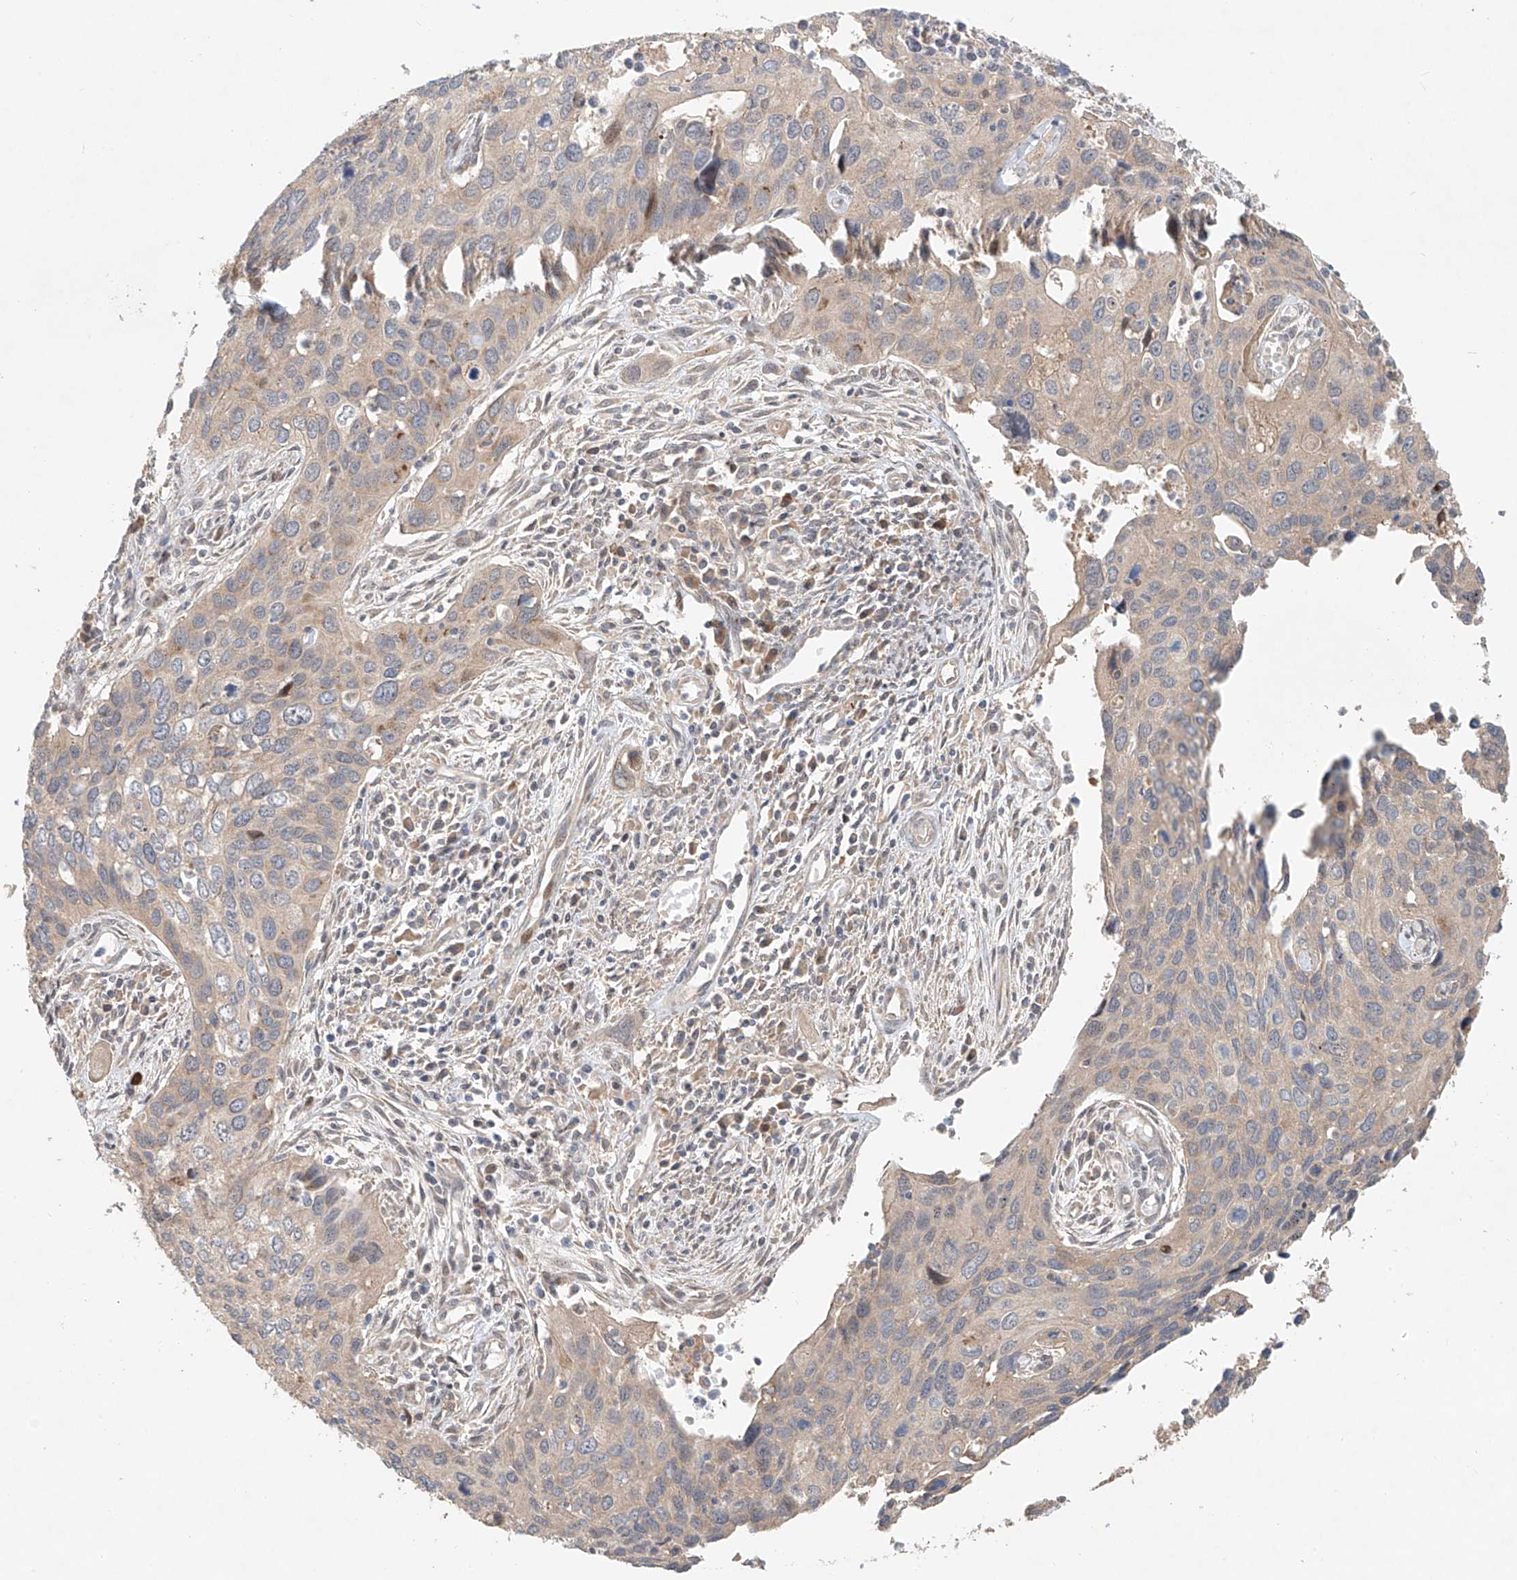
{"staining": {"intensity": "negative", "quantity": "none", "location": "none"}, "tissue": "cervical cancer", "cell_type": "Tumor cells", "image_type": "cancer", "snomed": [{"axis": "morphology", "description": "Squamous cell carcinoma, NOS"}, {"axis": "topography", "description": "Cervix"}], "caption": "Immunohistochemistry (IHC) histopathology image of squamous cell carcinoma (cervical) stained for a protein (brown), which displays no expression in tumor cells.", "gene": "TMEM61", "patient": {"sex": "female", "age": 55}}